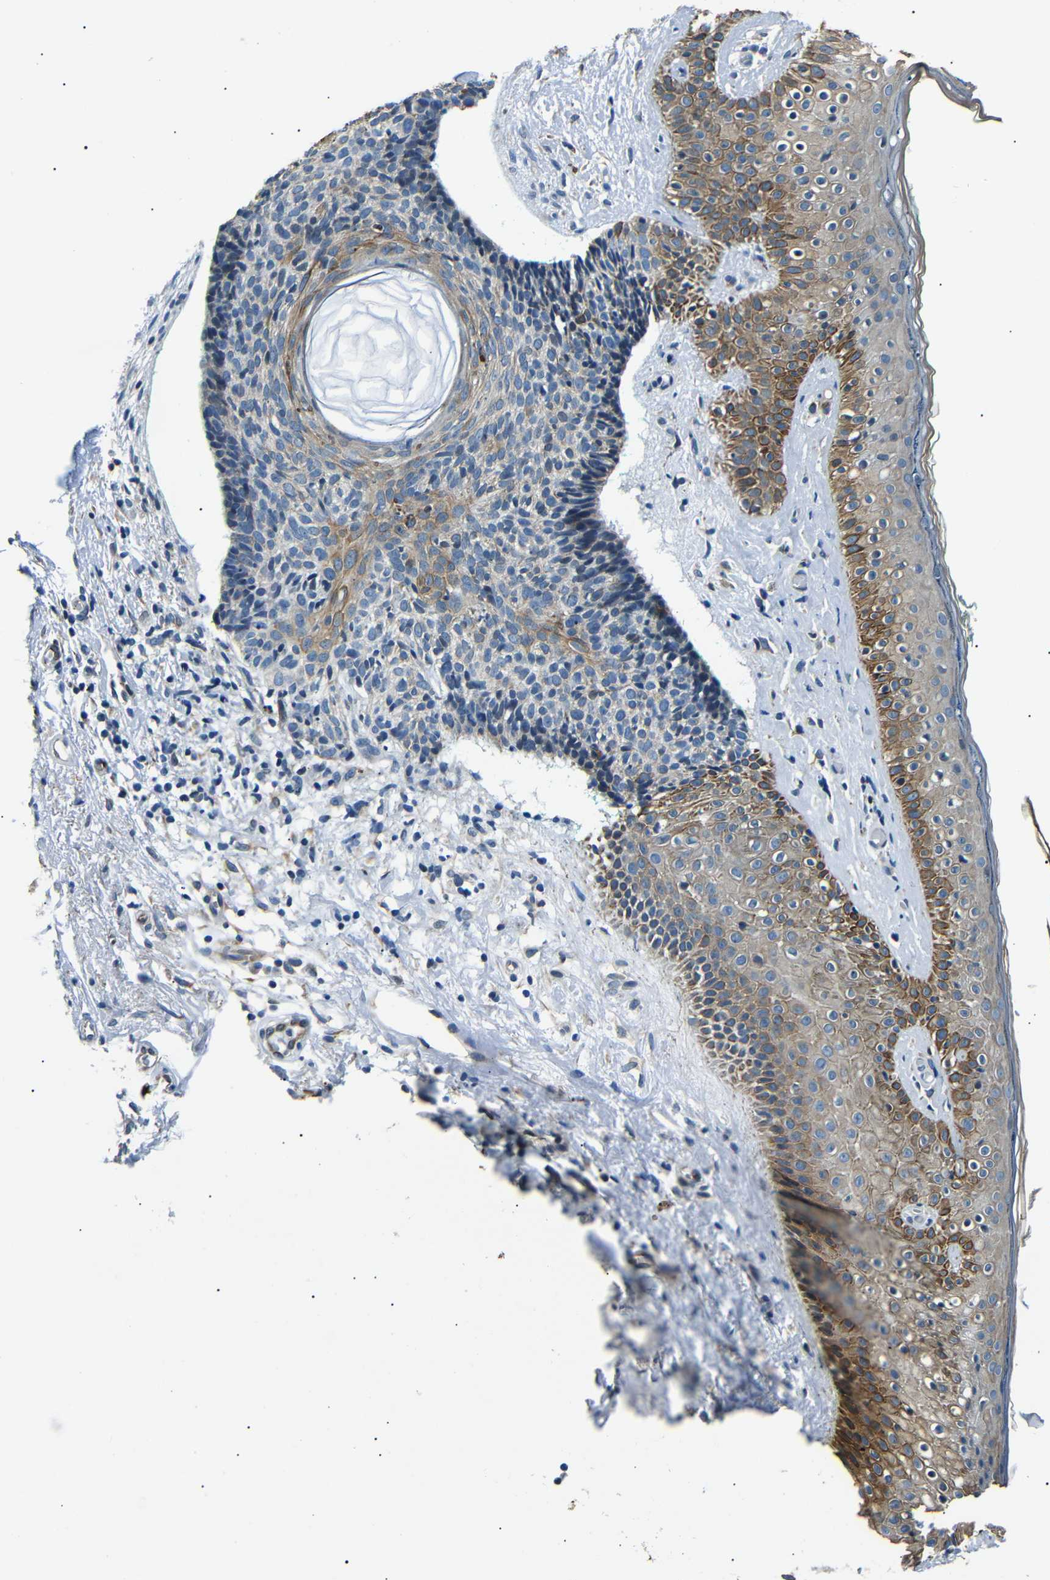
{"staining": {"intensity": "weak", "quantity": "<25%", "location": "cytoplasmic/membranous"}, "tissue": "skin cancer", "cell_type": "Tumor cells", "image_type": "cancer", "snomed": [{"axis": "morphology", "description": "Basal cell carcinoma"}, {"axis": "topography", "description": "Skin"}], "caption": "A high-resolution image shows immunohistochemistry staining of skin cancer, which shows no significant positivity in tumor cells.", "gene": "TAFA1", "patient": {"sex": "female", "age": 84}}